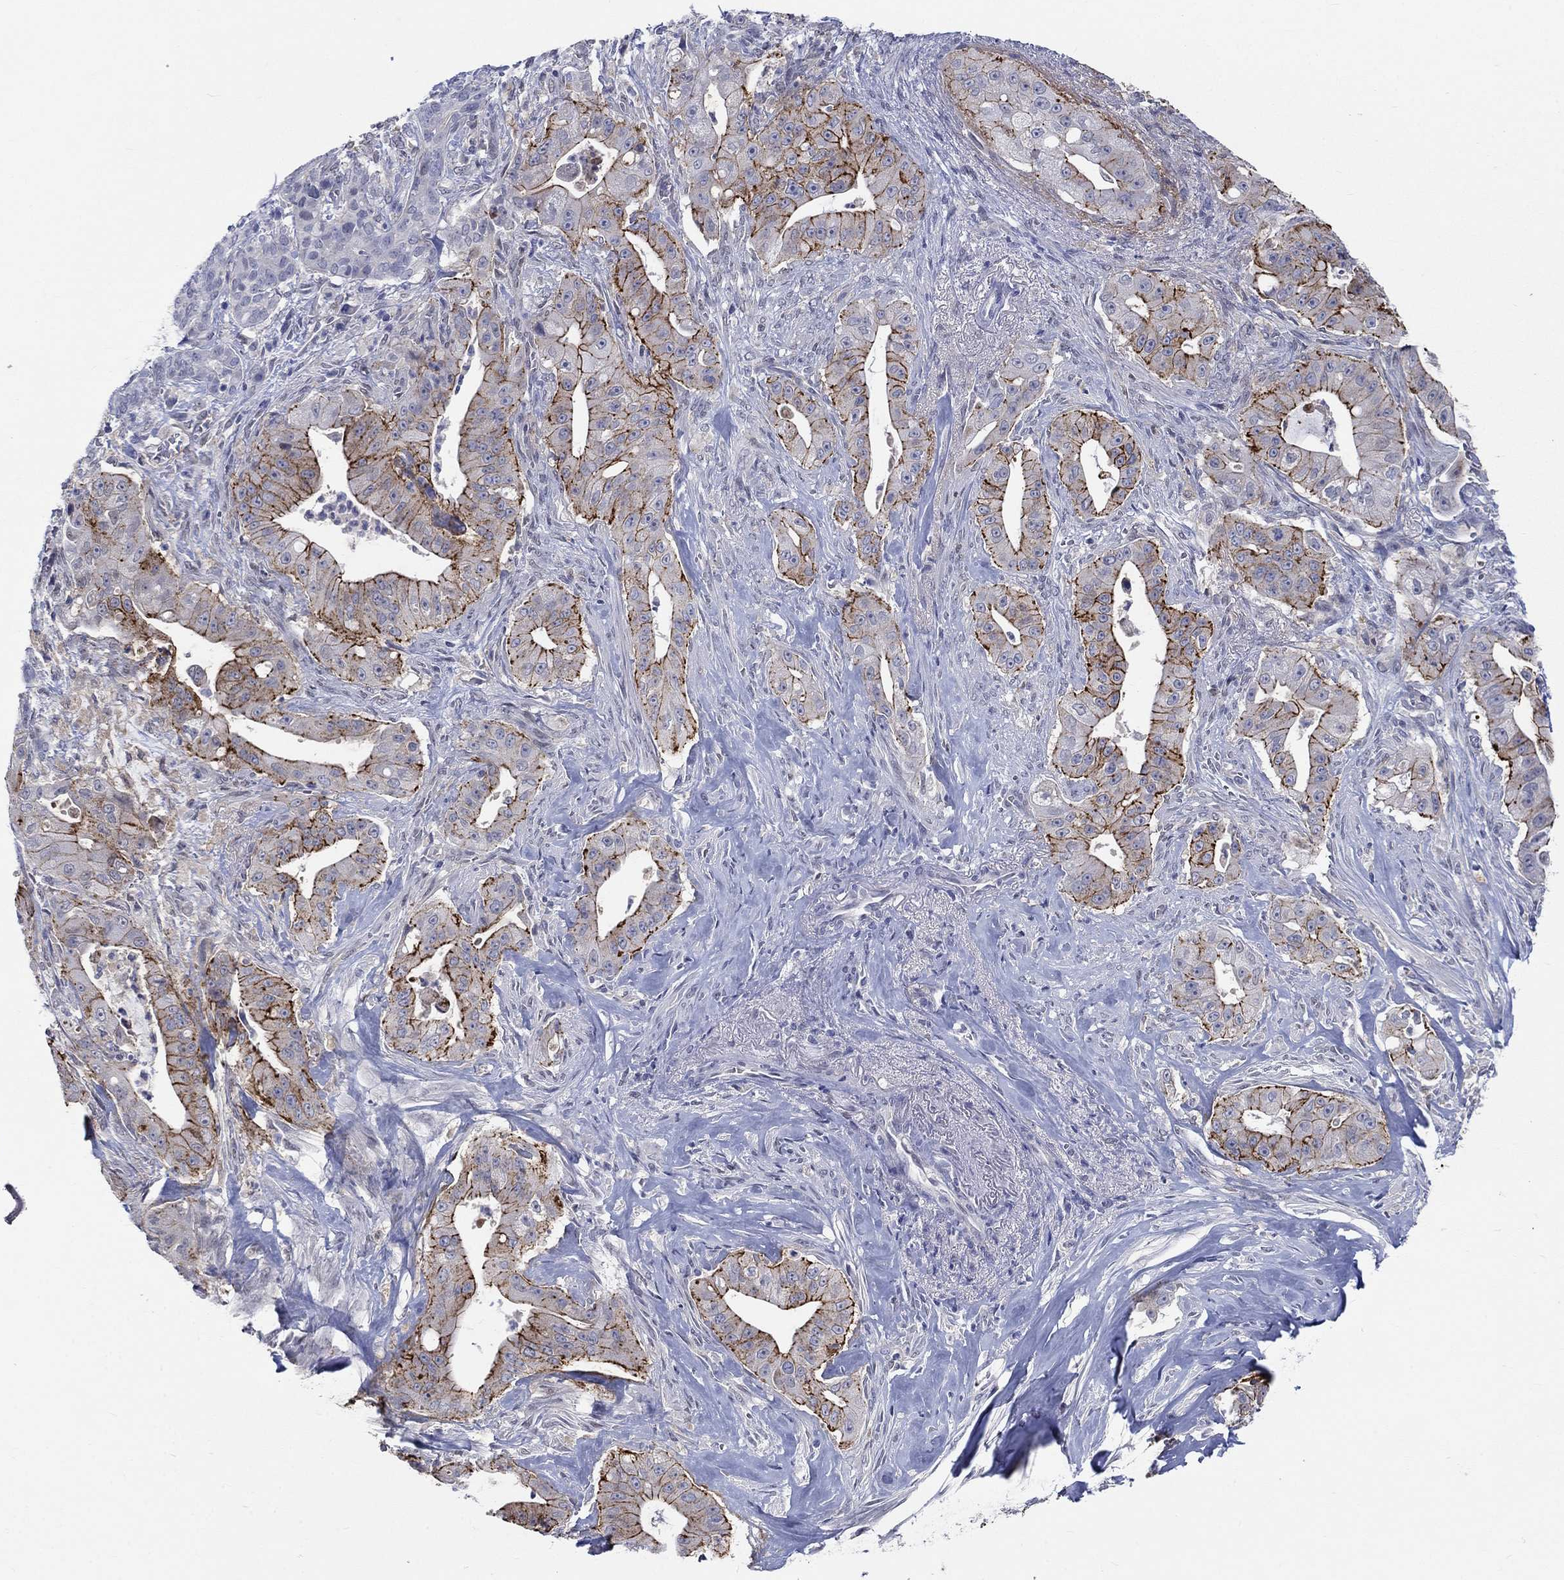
{"staining": {"intensity": "strong", "quantity": "25%-75%", "location": "cytoplasmic/membranous"}, "tissue": "pancreatic cancer", "cell_type": "Tumor cells", "image_type": "cancer", "snomed": [{"axis": "morphology", "description": "Normal tissue, NOS"}, {"axis": "morphology", "description": "Inflammation, NOS"}, {"axis": "morphology", "description": "Adenocarcinoma, NOS"}, {"axis": "topography", "description": "Pancreas"}], "caption": "Immunohistochemical staining of pancreatic cancer shows high levels of strong cytoplasmic/membranous protein staining in approximately 25%-75% of tumor cells. The staining was performed using DAB to visualize the protein expression in brown, while the nuclei were stained in blue with hematoxylin (Magnification: 20x).", "gene": "EGFLAM", "patient": {"sex": "male", "age": 57}}